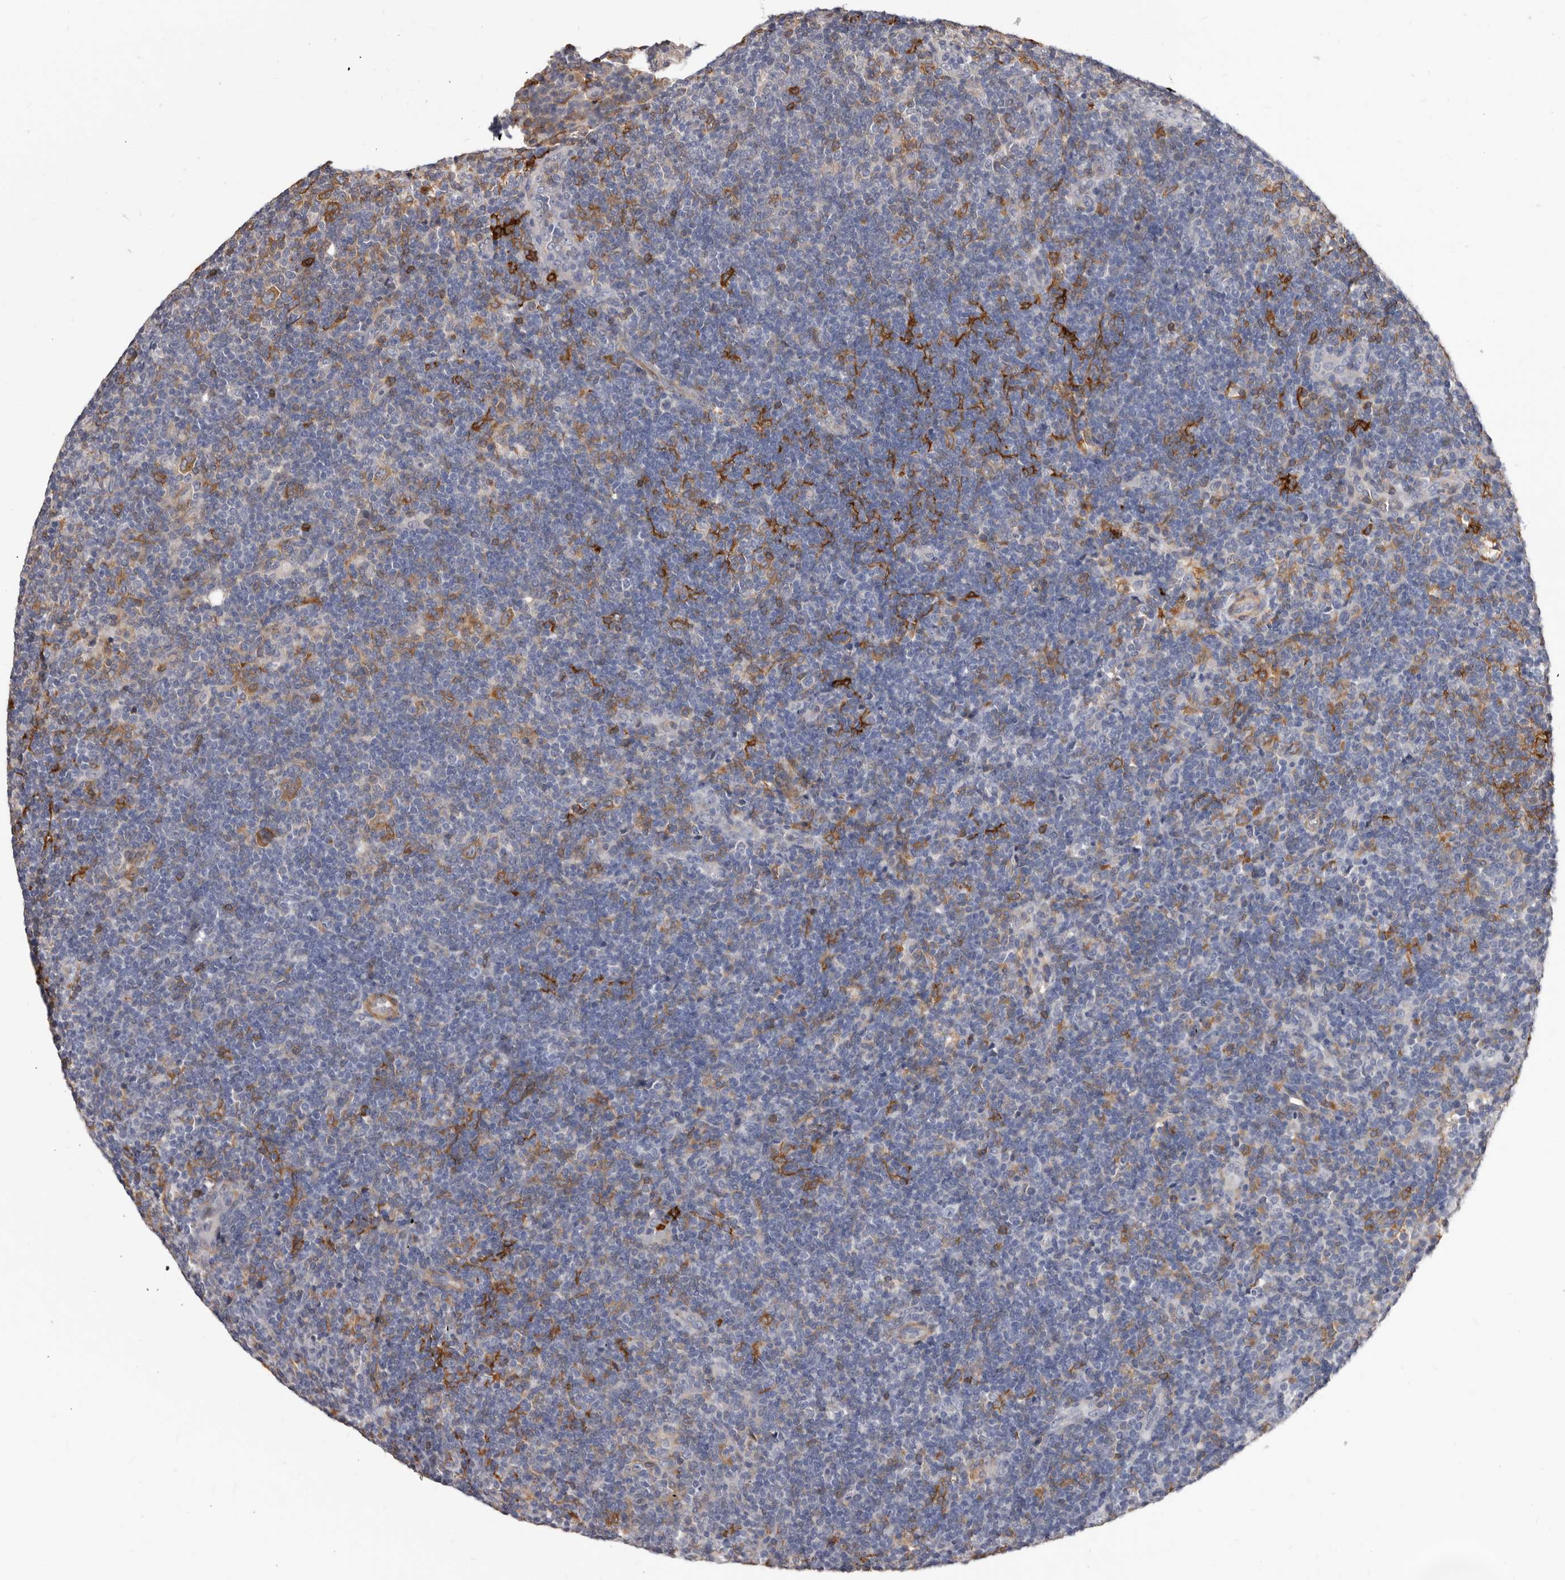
{"staining": {"intensity": "moderate", "quantity": ">75%", "location": "cytoplasmic/membranous"}, "tissue": "lymphoma", "cell_type": "Tumor cells", "image_type": "cancer", "snomed": [{"axis": "morphology", "description": "Hodgkin's disease, NOS"}, {"axis": "topography", "description": "Lymph node"}], "caption": "Hodgkin's disease was stained to show a protein in brown. There is medium levels of moderate cytoplasmic/membranous staining in about >75% of tumor cells.", "gene": "NIBAN1", "patient": {"sex": "female", "age": 57}}